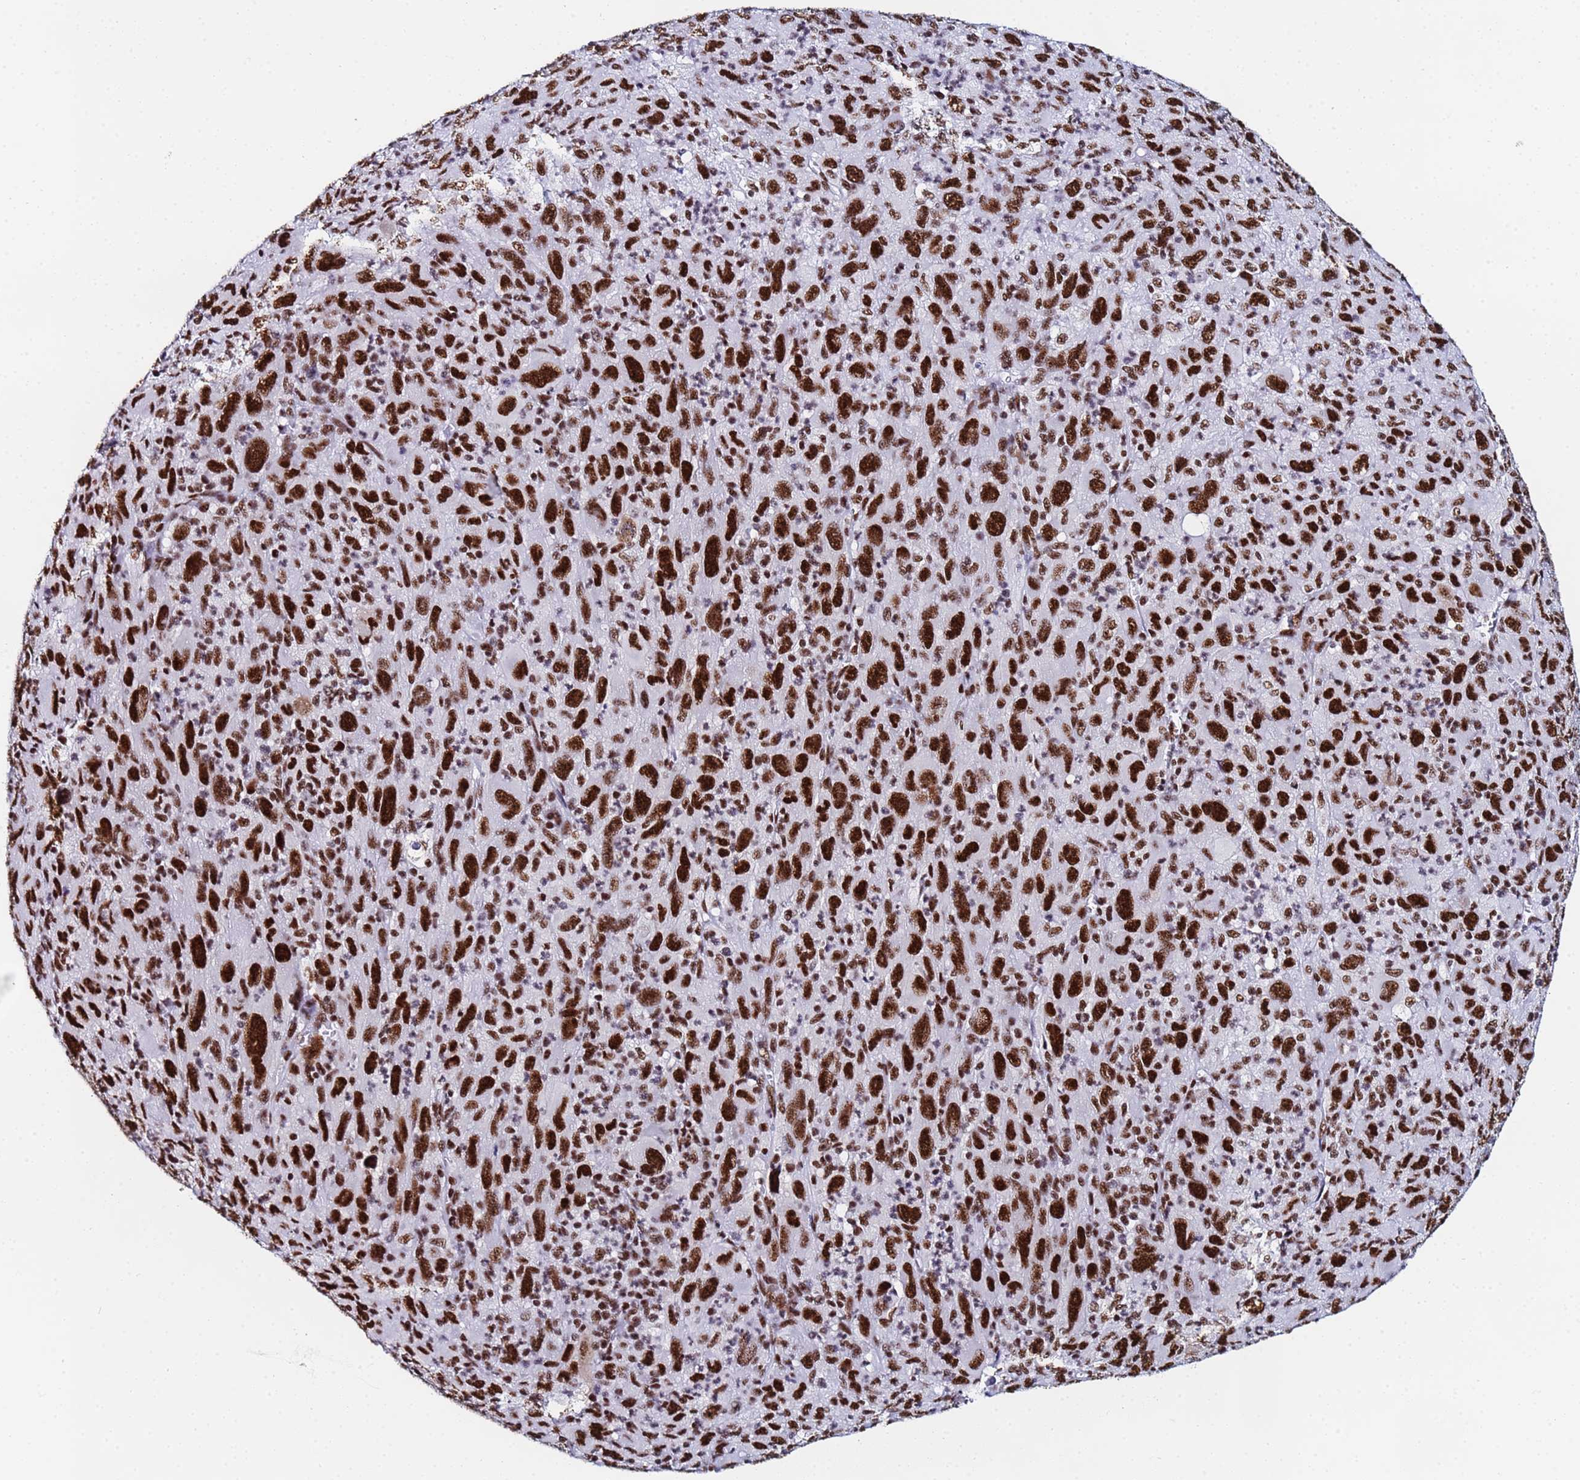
{"staining": {"intensity": "strong", "quantity": ">75%", "location": "nuclear"}, "tissue": "melanoma", "cell_type": "Tumor cells", "image_type": "cancer", "snomed": [{"axis": "morphology", "description": "Malignant melanoma, Metastatic site"}, {"axis": "topography", "description": "Skin"}], "caption": "The photomicrograph demonstrates a brown stain indicating the presence of a protein in the nuclear of tumor cells in malignant melanoma (metastatic site).", "gene": "SNRPA1", "patient": {"sex": "female", "age": 56}}